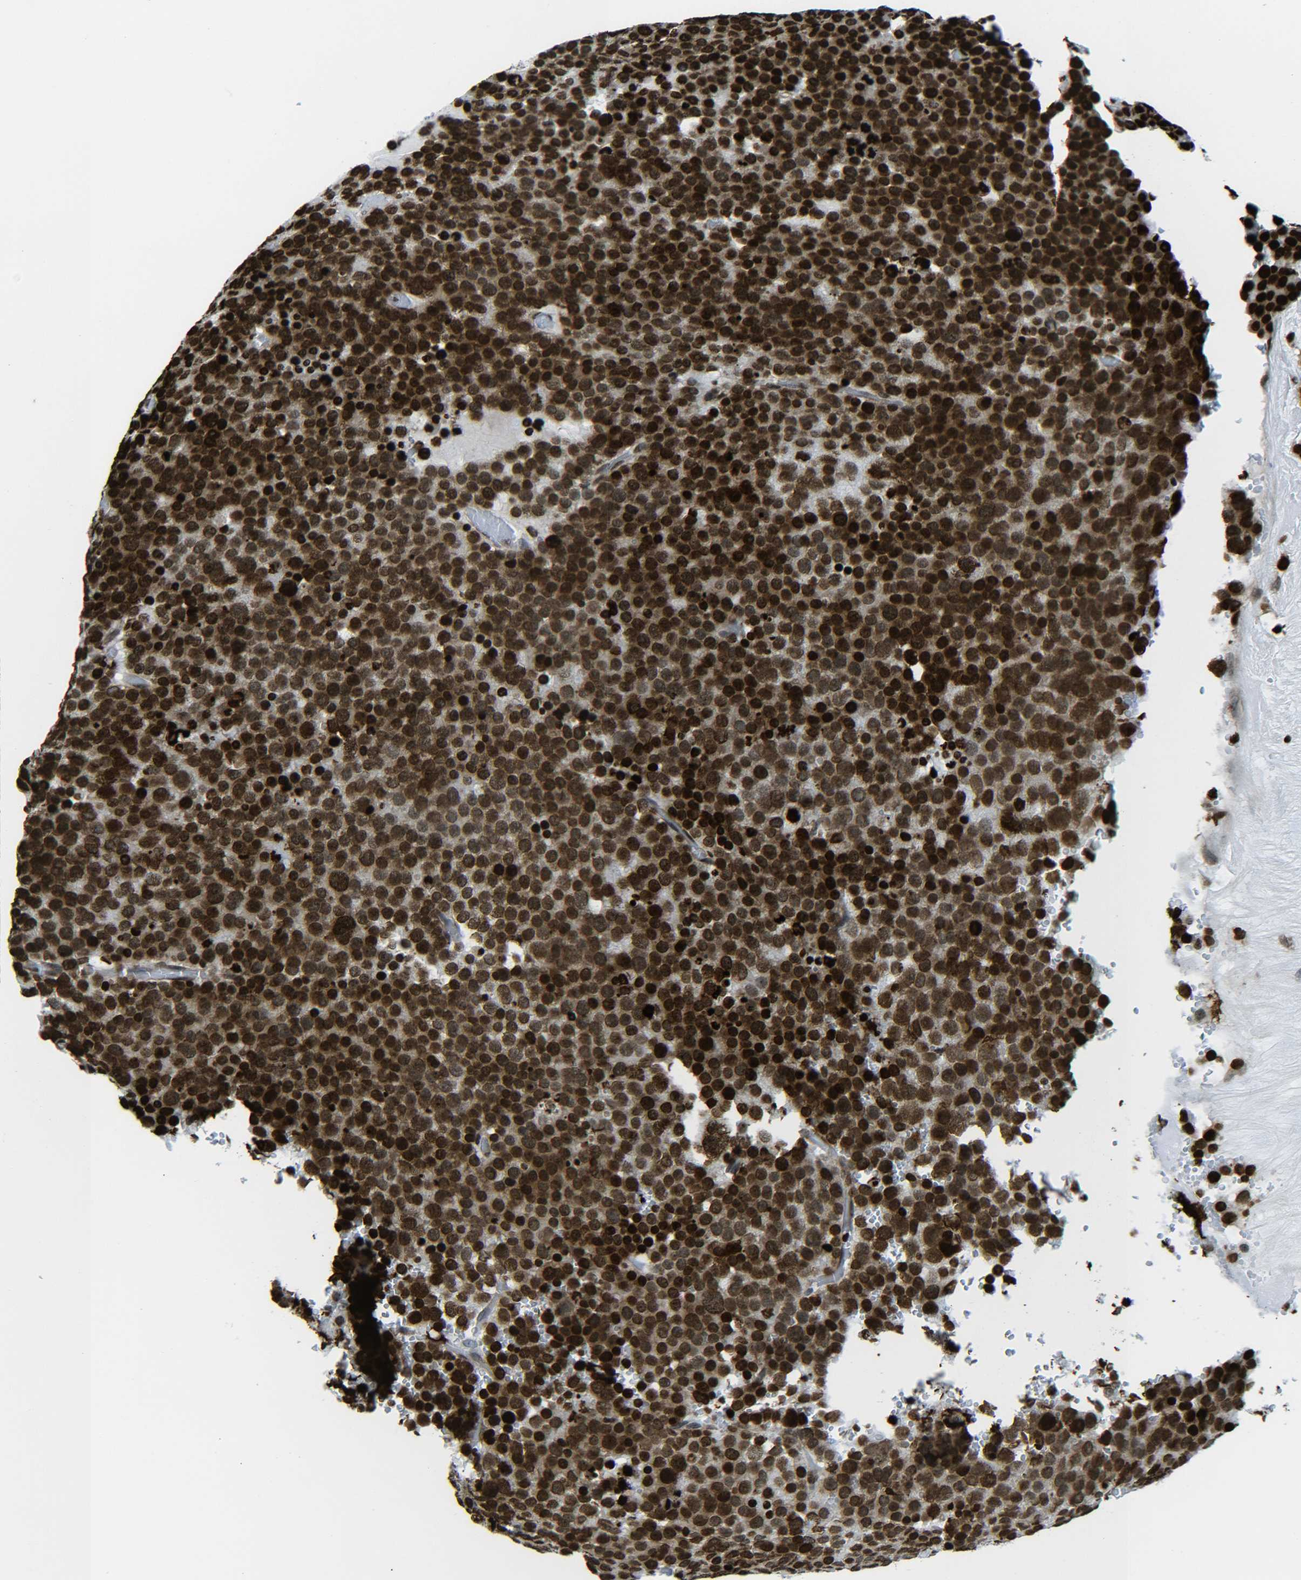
{"staining": {"intensity": "strong", "quantity": ">75%", "location": "nuclear"}, "tissue": "testis cancer", "cell_type": "Tumor cells", "image_type": "cancer", "snomed": [{"axis": "morphology", "description": "Seminoma, NOS"}, {"axis": "topography", "description": "Testis"}], "caption": "A brown stain highlights strong nuclear positivity of a protein in human testis cancer (seminoma) tumor cells.", "gene": "H2AX", "patient": {"sex": "male", "age": 71}}